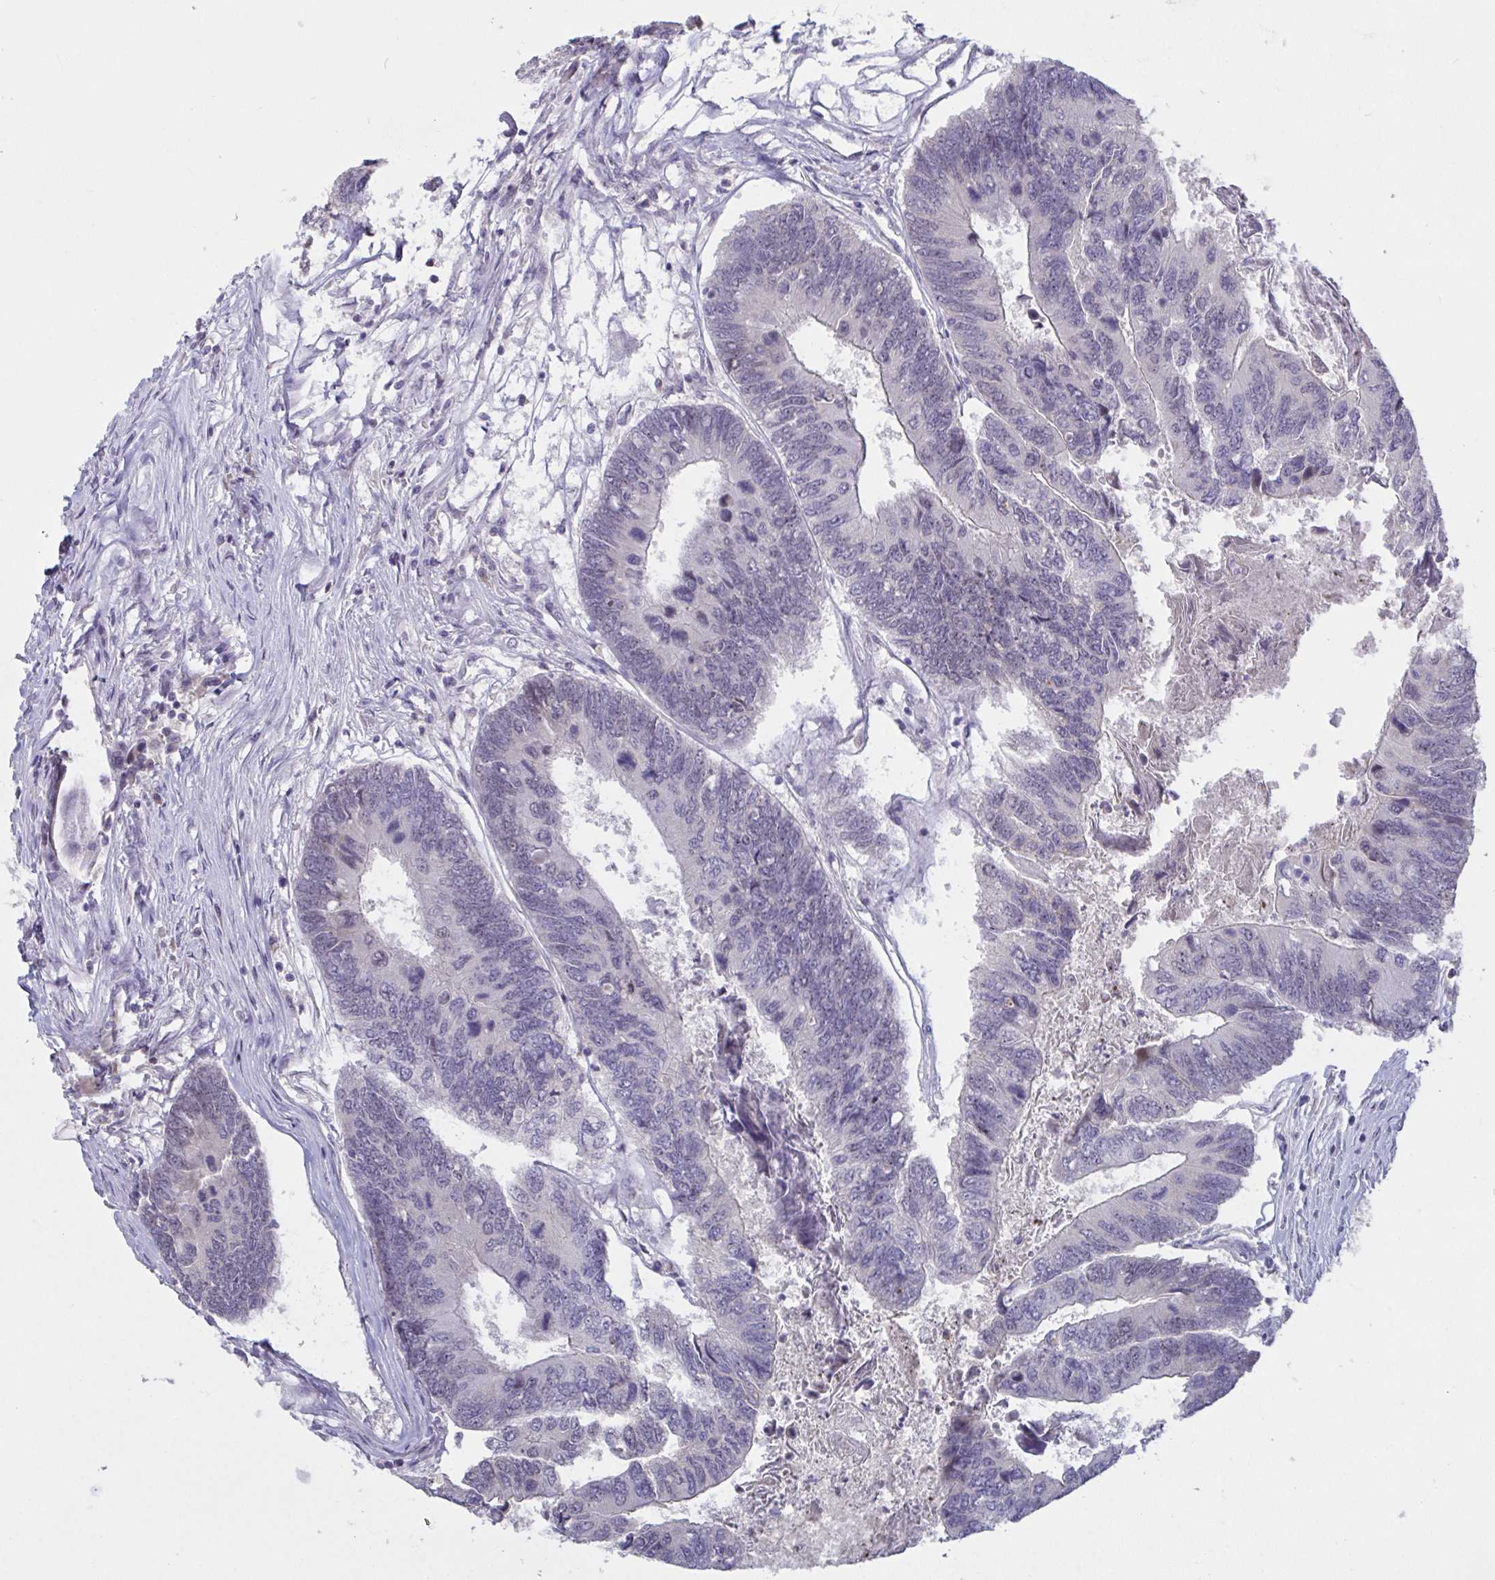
{"staining": {"intensity": "weak", "quantity": "<25%", "location": "nuclear"}, "tissue": "colorectal cancer", "cell_type": "Tumor cells", "image_type": "cancer", "snomed": [{"axis": "morphology", "description": "Adenocarcinoma, NOS"}, {"axis": "topography", "description": "Colon"}], "caption": "Immunohistochemical staining of human adenocarcinoma (colorectal) reveals no significant expression in tumor cells.", "gene": "MYC", "patient": {"sex": "female", "age": 67}}